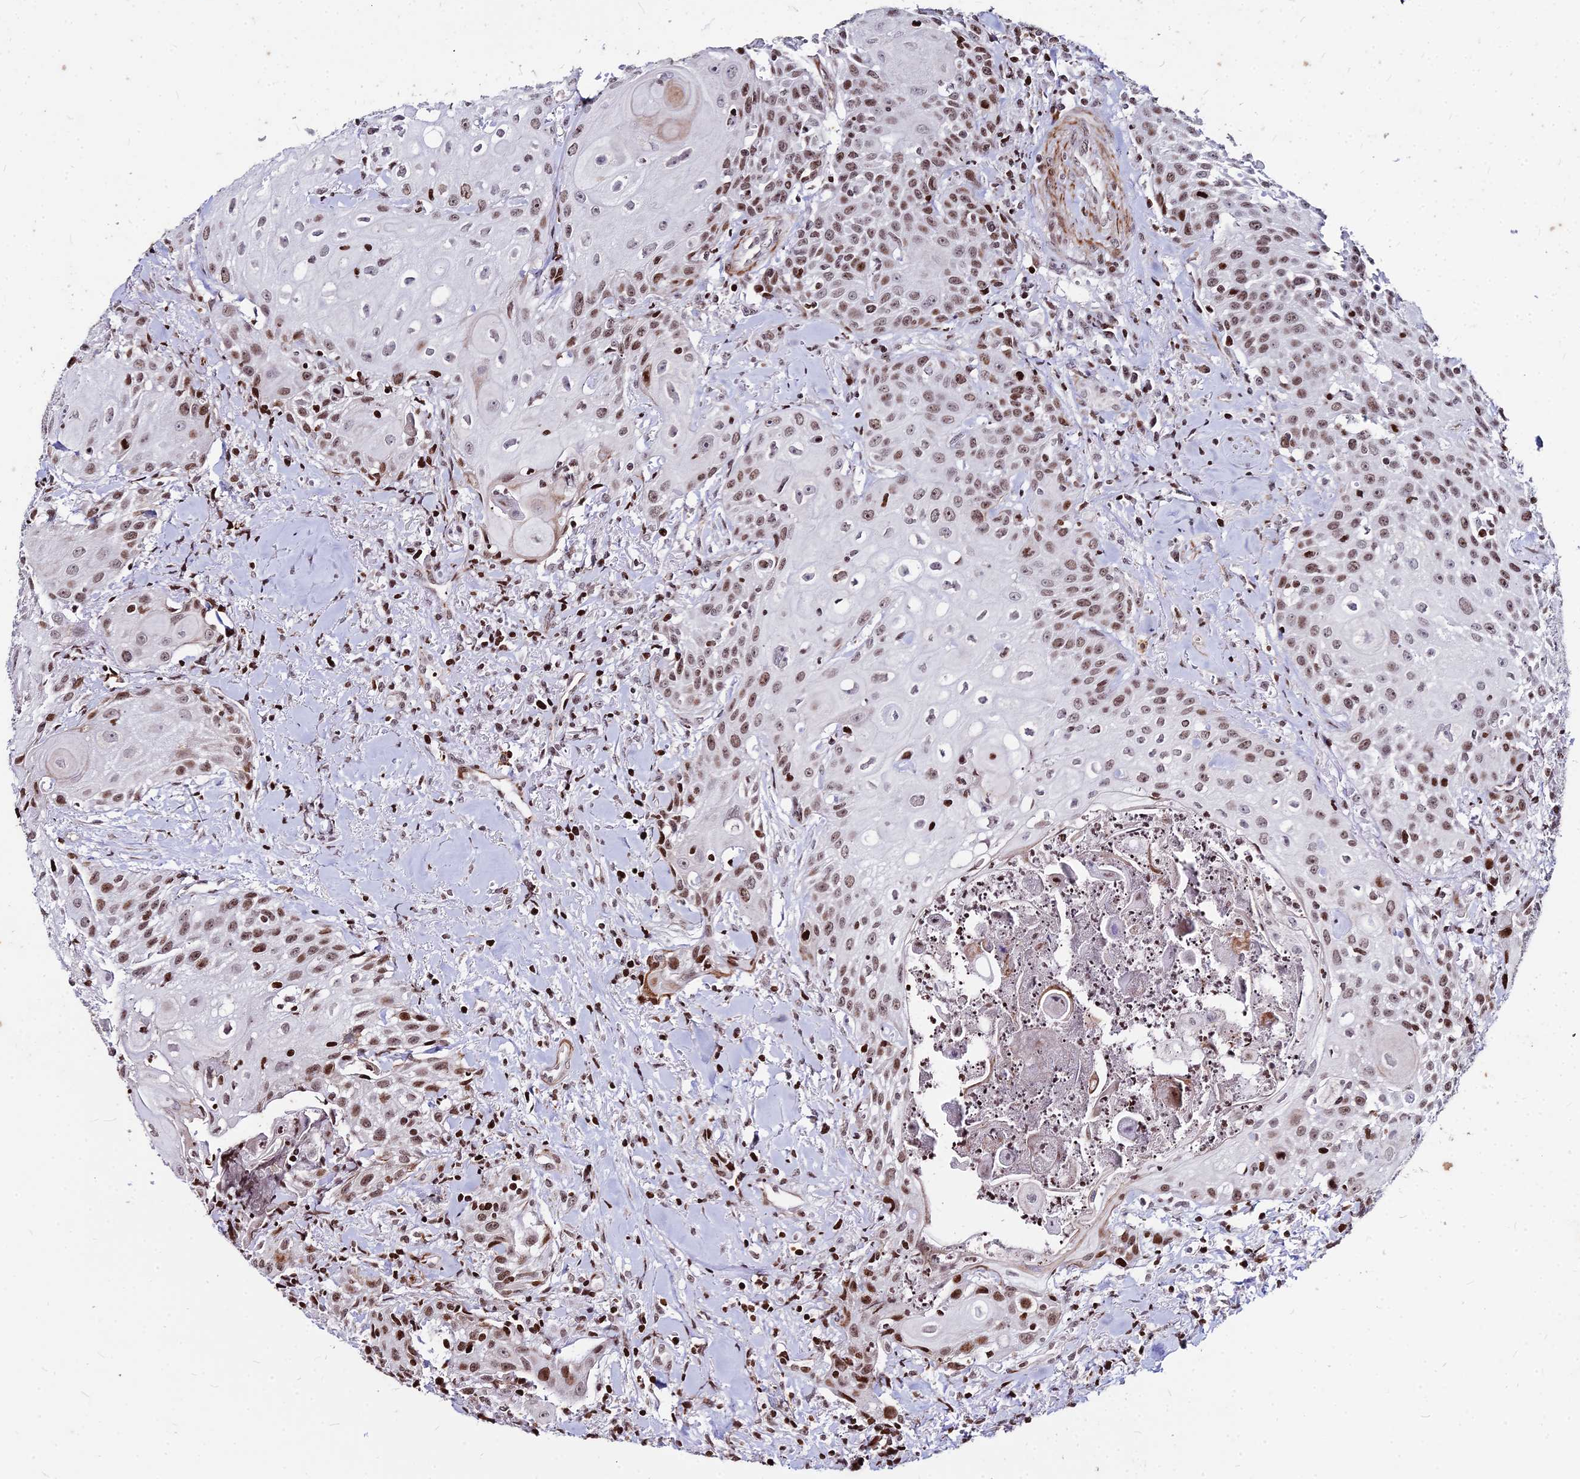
{"staining": {"intensity": "moderate", "quantity": ">75%", "location": "nuclear"}, "tissue": "head and neck cancer", "cell_type": "Tumor cells", "image_type": "cancer", "snomed": [{"axis": "morphology", "description": "Squamous cell carcinoma, NOS"}, {"axis": "topography", "description": "Oral tissue"}, {"axis": "topography", "description": "Head-Neck"}], "caption": "This micrograph displays squamous cell carcinoma (head and neck) stained with immunohistochemistry (IHC) to label a protein in brown. The nuclear of tumor cells show moderate positivity for the protein. Nuclei are counter-stained blue.", "gene": "NYAP2", "patient": {"sex": "female", "age": 82}}